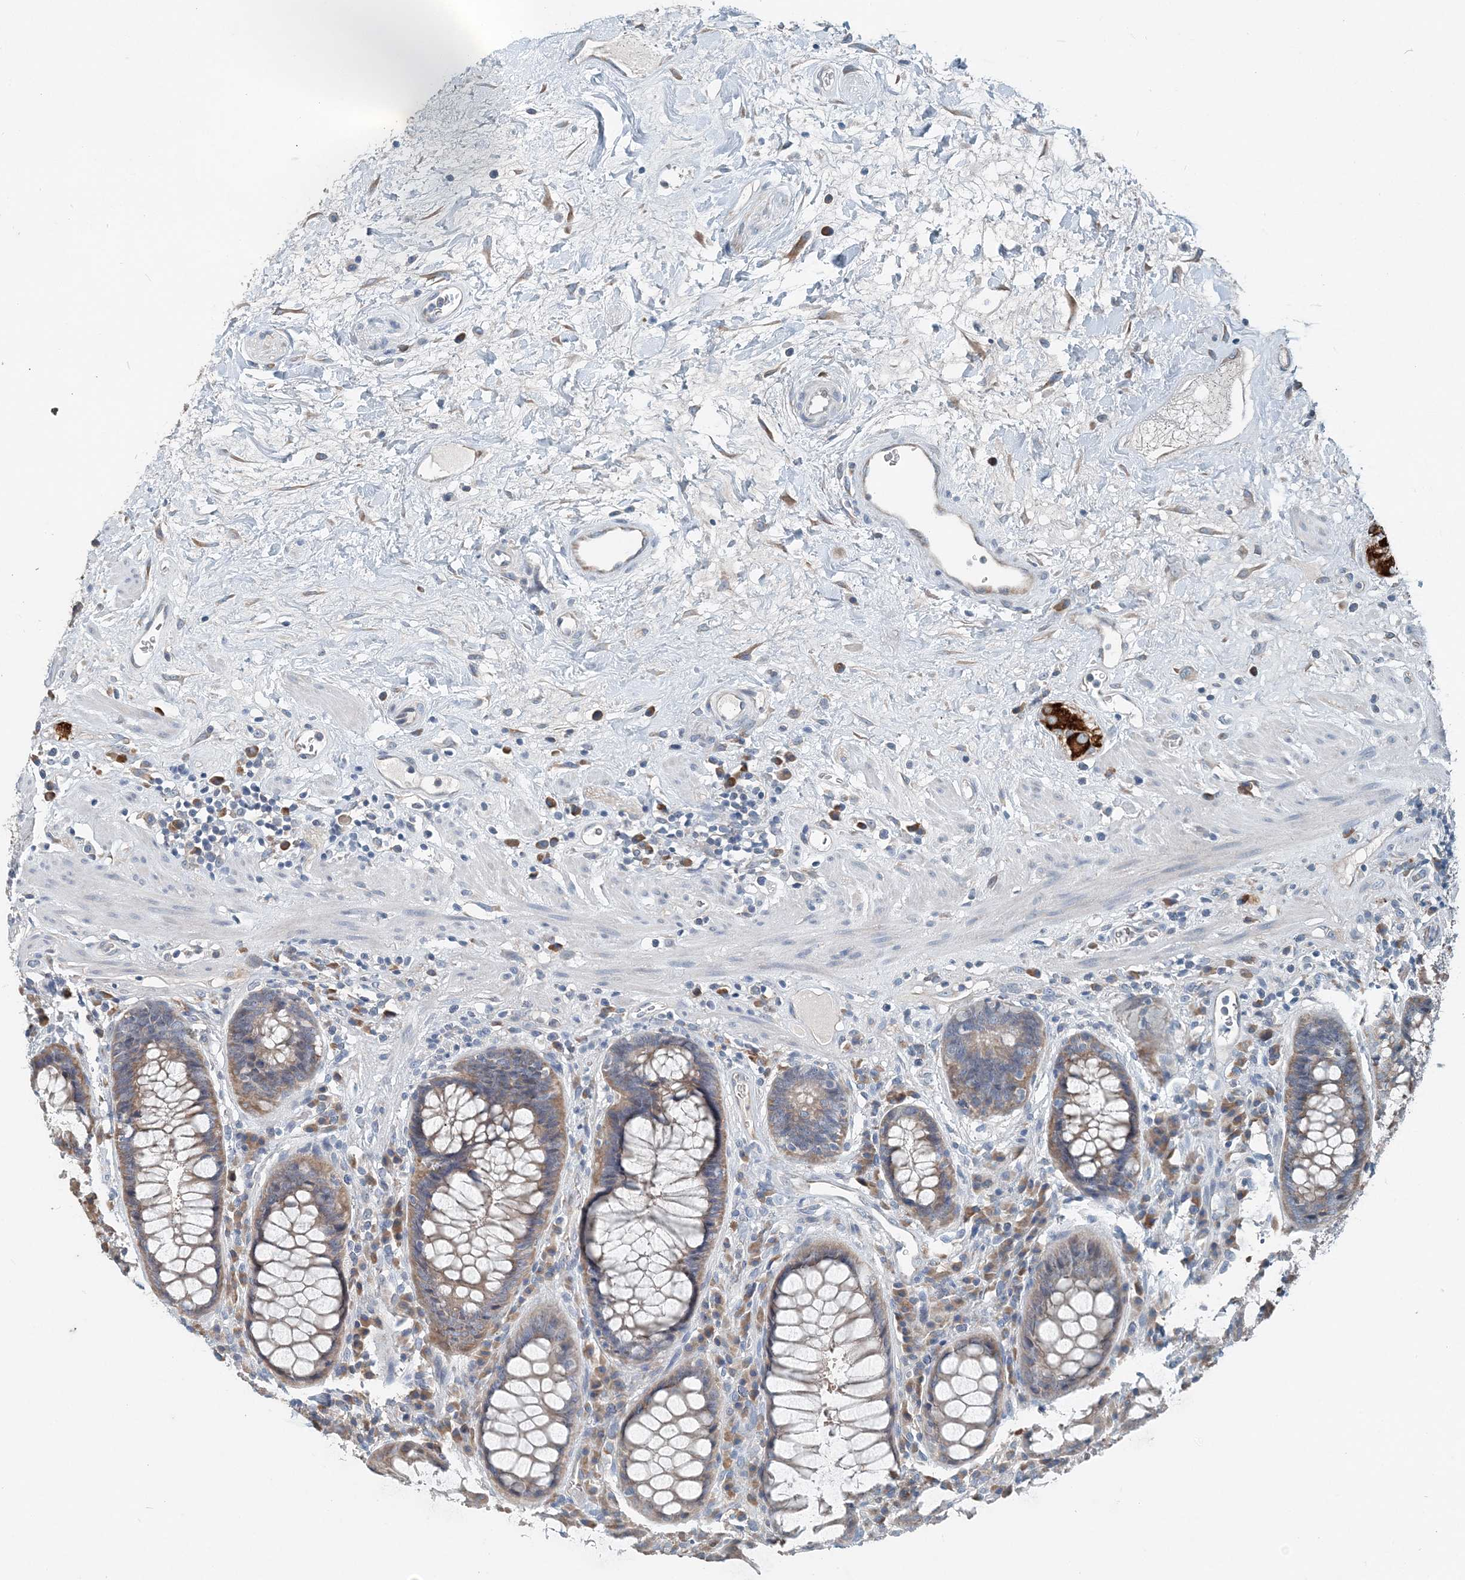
{"staining": {"intensity": "weak", "quantity": ">75%", "location": "cytoplasmic/membranous"}, "tissue": "rectum", "cell_type": "Glandular cells", "image_type": "normal", "snomed": [{"axis": "morphology", "description": "Normal tissue, NOS"}, {"axis": "topography", "description": "Rectum"}], "caption": "IHC of normal rectum reveals low levels of weak cytoplasmic/membranous staining in approximately >75% of glandular cells.", "gene": "EEF1A2", "patient": {"sex": "male", "age": 64}}